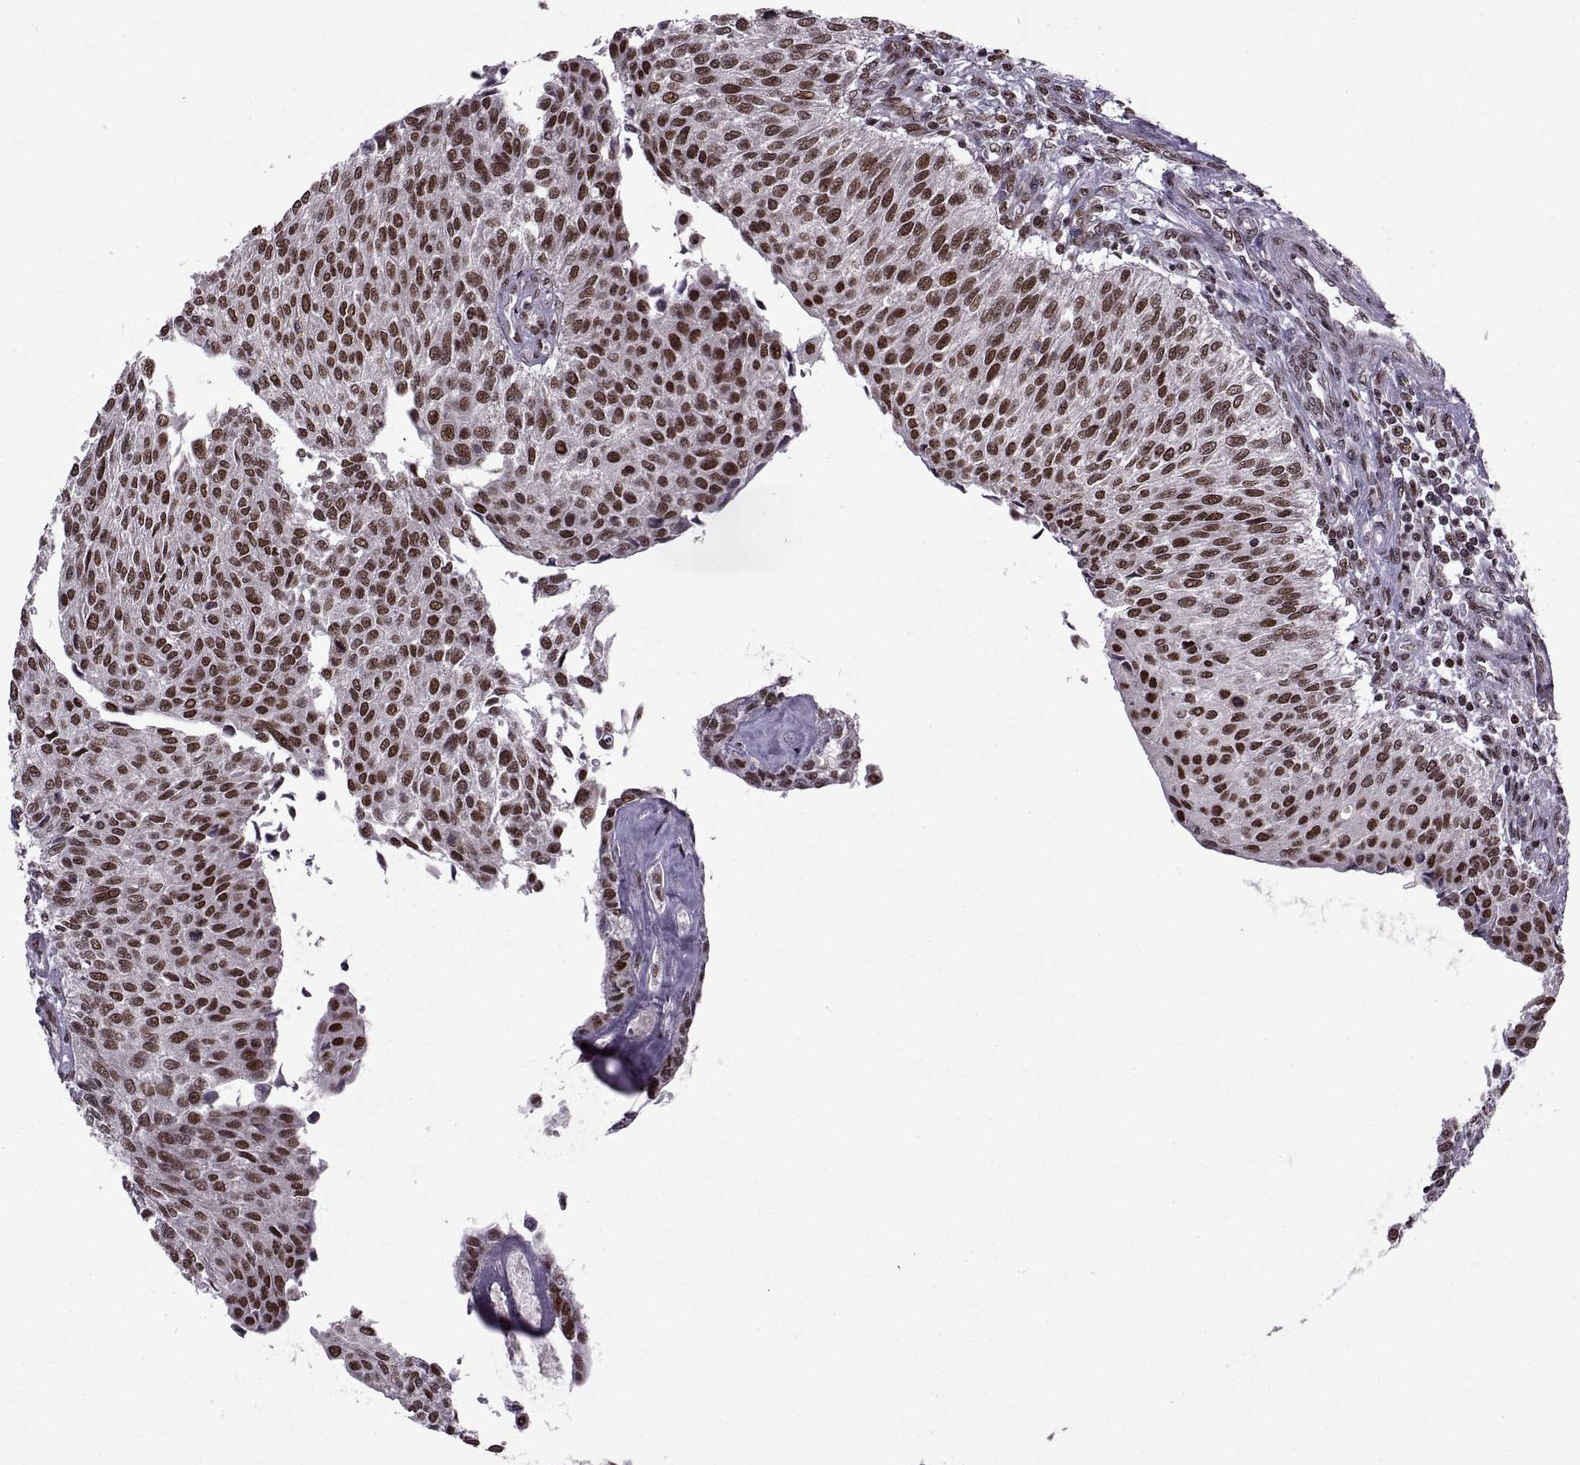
{"staining": {"intensity": "strong", "quantity": ">75%", "location": "nuclear"}, "tissue": "urothelial cancer", "cell_type": "Tumor cells", "image_type": "cancer", "snomed": [{"axis": "morphology", "description": "Urothelial carcinoma, NOS"}, {"axis": "topography", "description": "Urinary bladder"}], "caption": "Immunohistochemical staining of human transitional cell carcinoma displays high levels of strong nuclear staining in approximately >75% of tumor cells. (DAB = brown stain, brightfield microscopy at high magnification).", "gene": "MT1E", "patient": {"sex": "male", "age": 55}}